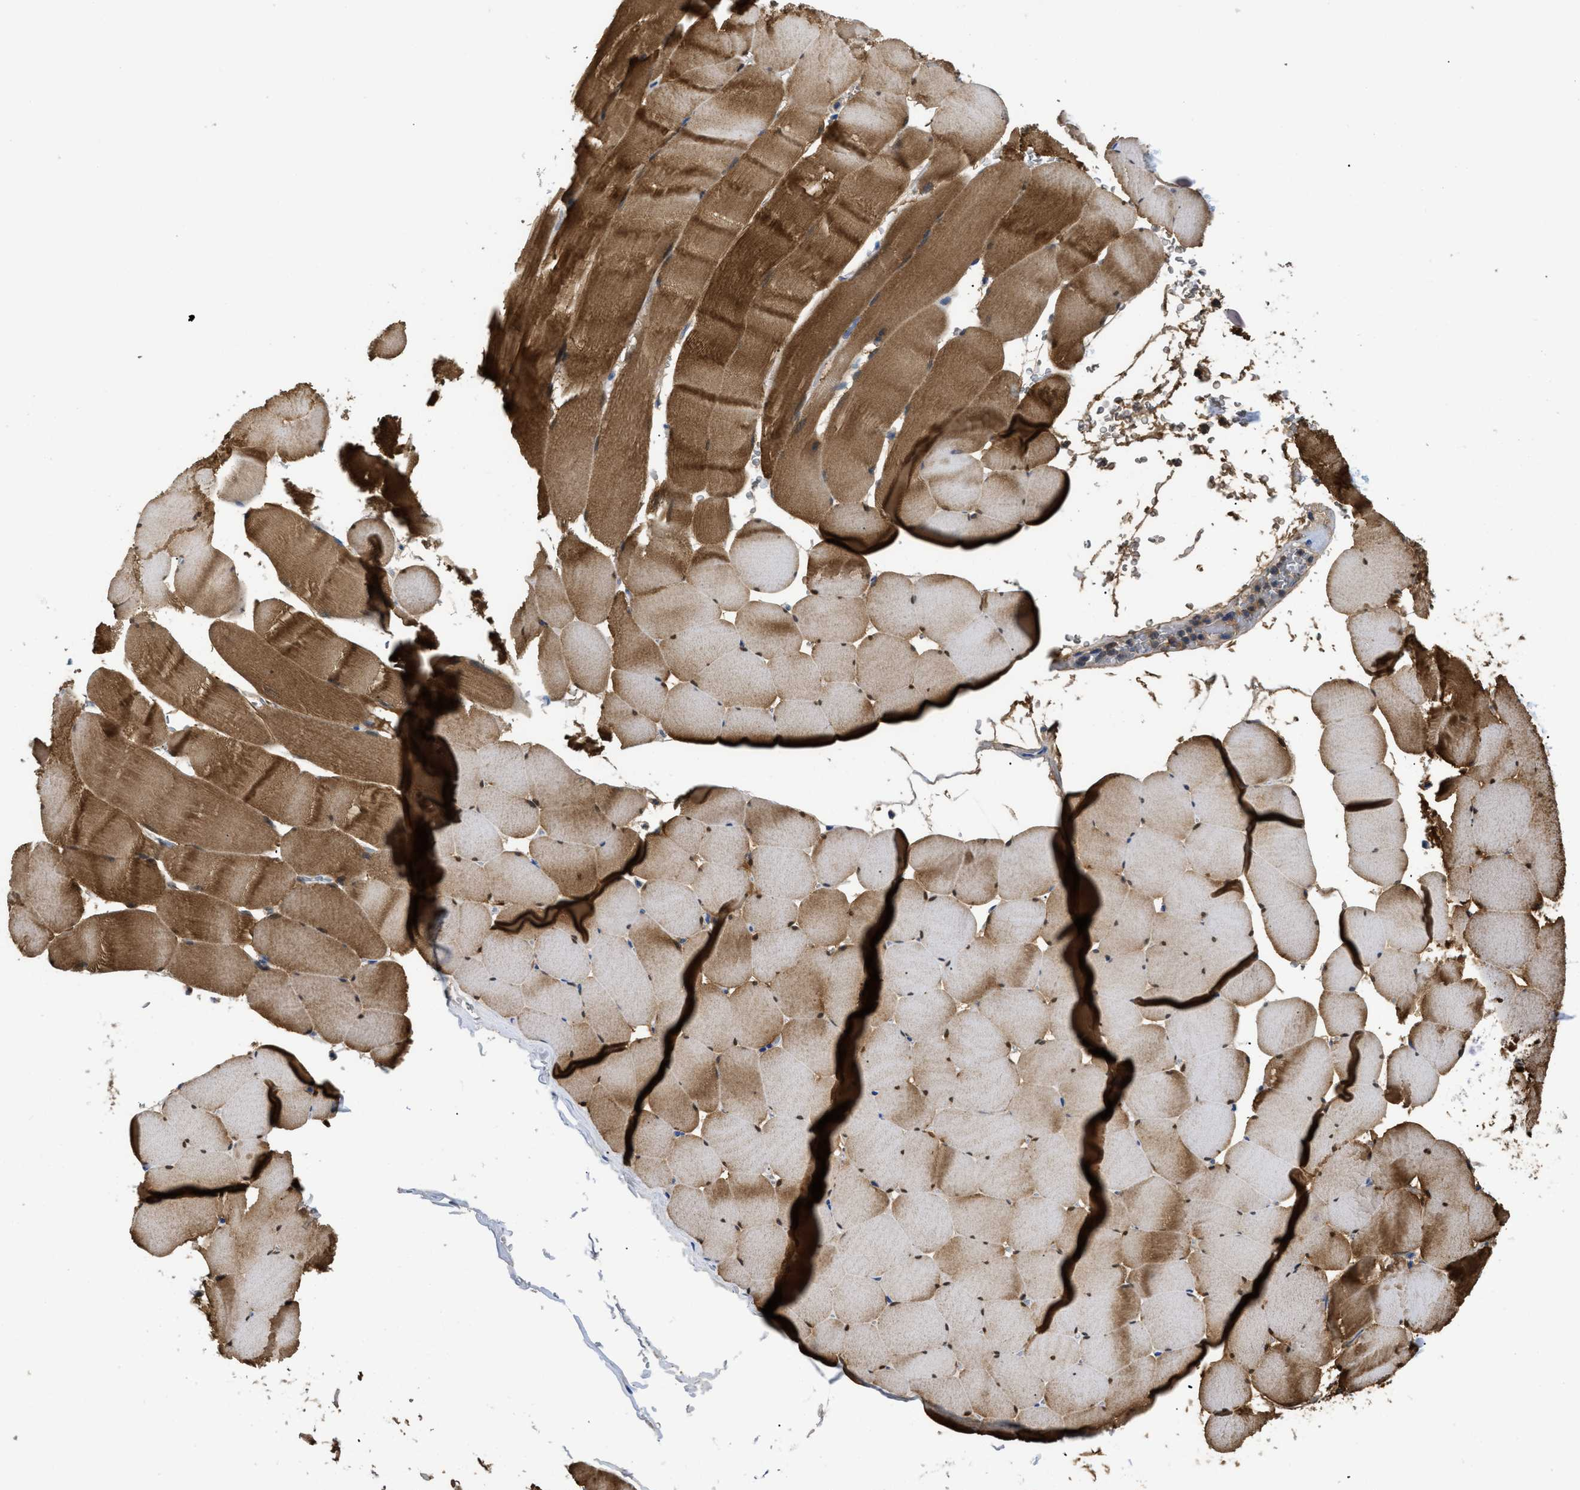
{"staining": {"intensity": "moderate", "quantity": ">75%", "location": "cytoplasmic/membranous,nuclear"}, "tissue": "skeletal muscle", "cell_type": "Myocytes", "image_type": "normal", "snomed": [{"axis": "morphology", "description": "Normal tissue, NOS"}, {"axis": "topography", "description": "Skeletal muscle"}], "caption": "High-magnification brightfield microscopy of benign skeletal muscle stained with DAB (brown) and counterstained with hematoxylin (blue). myocytes exhibit moderate cytoplasmic/membranous,nuclear positivity is identified in about>75% of cells.", "gene": "APOBEC2", "patient": {"sex": "male", "age": 62}}